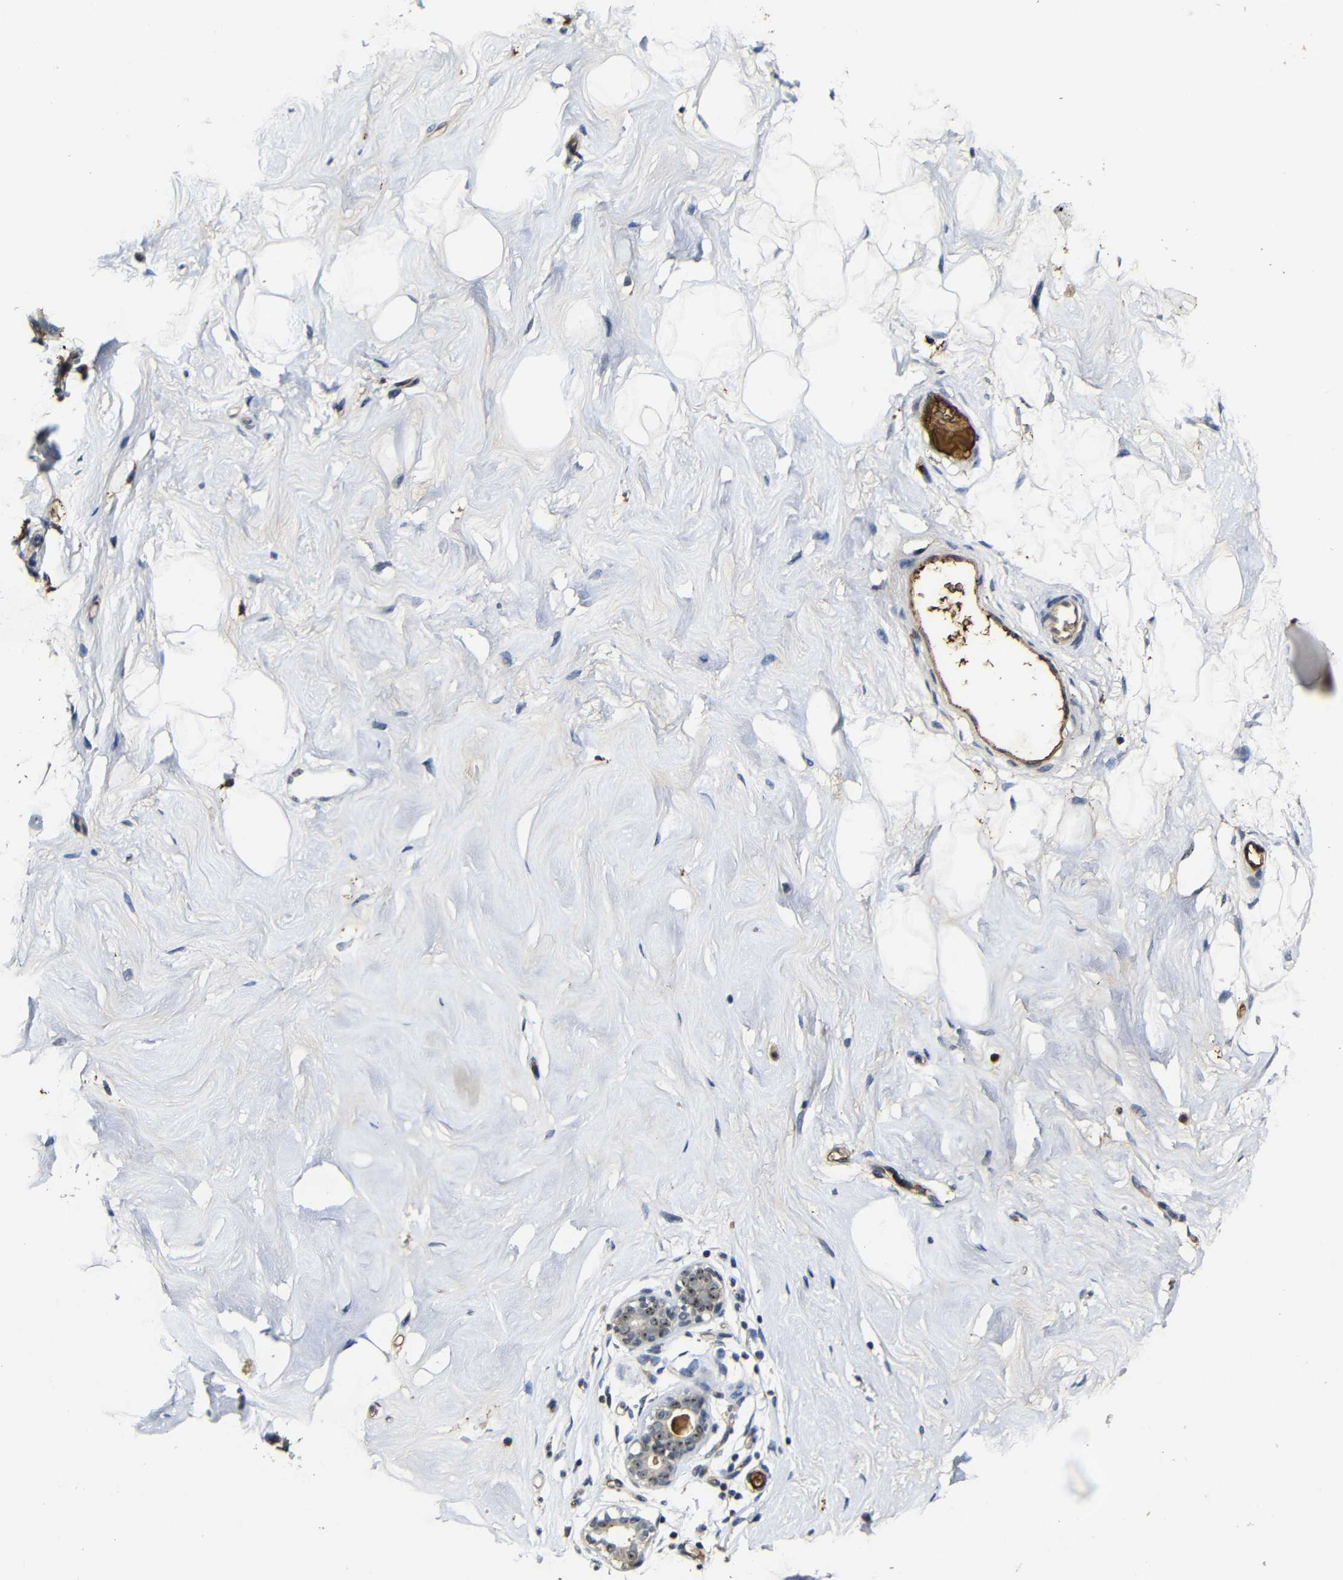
{"staining": {"intensity": "negative", "quantity": "none", "location": "none"}, "tissue": "breast", "cell_type": "Adipocytes", "image_type": "normal", "snomed": [{"axis": "morphology", "description": "Normal tissue, NOS"}, {"axis": "topography", "description": "Breast"}], "caption": "Immunohistochemistry of normal breast shows no expression in adipocytes.", "gene": "MYC", "patient": {"sex": "female", "age": 23}}